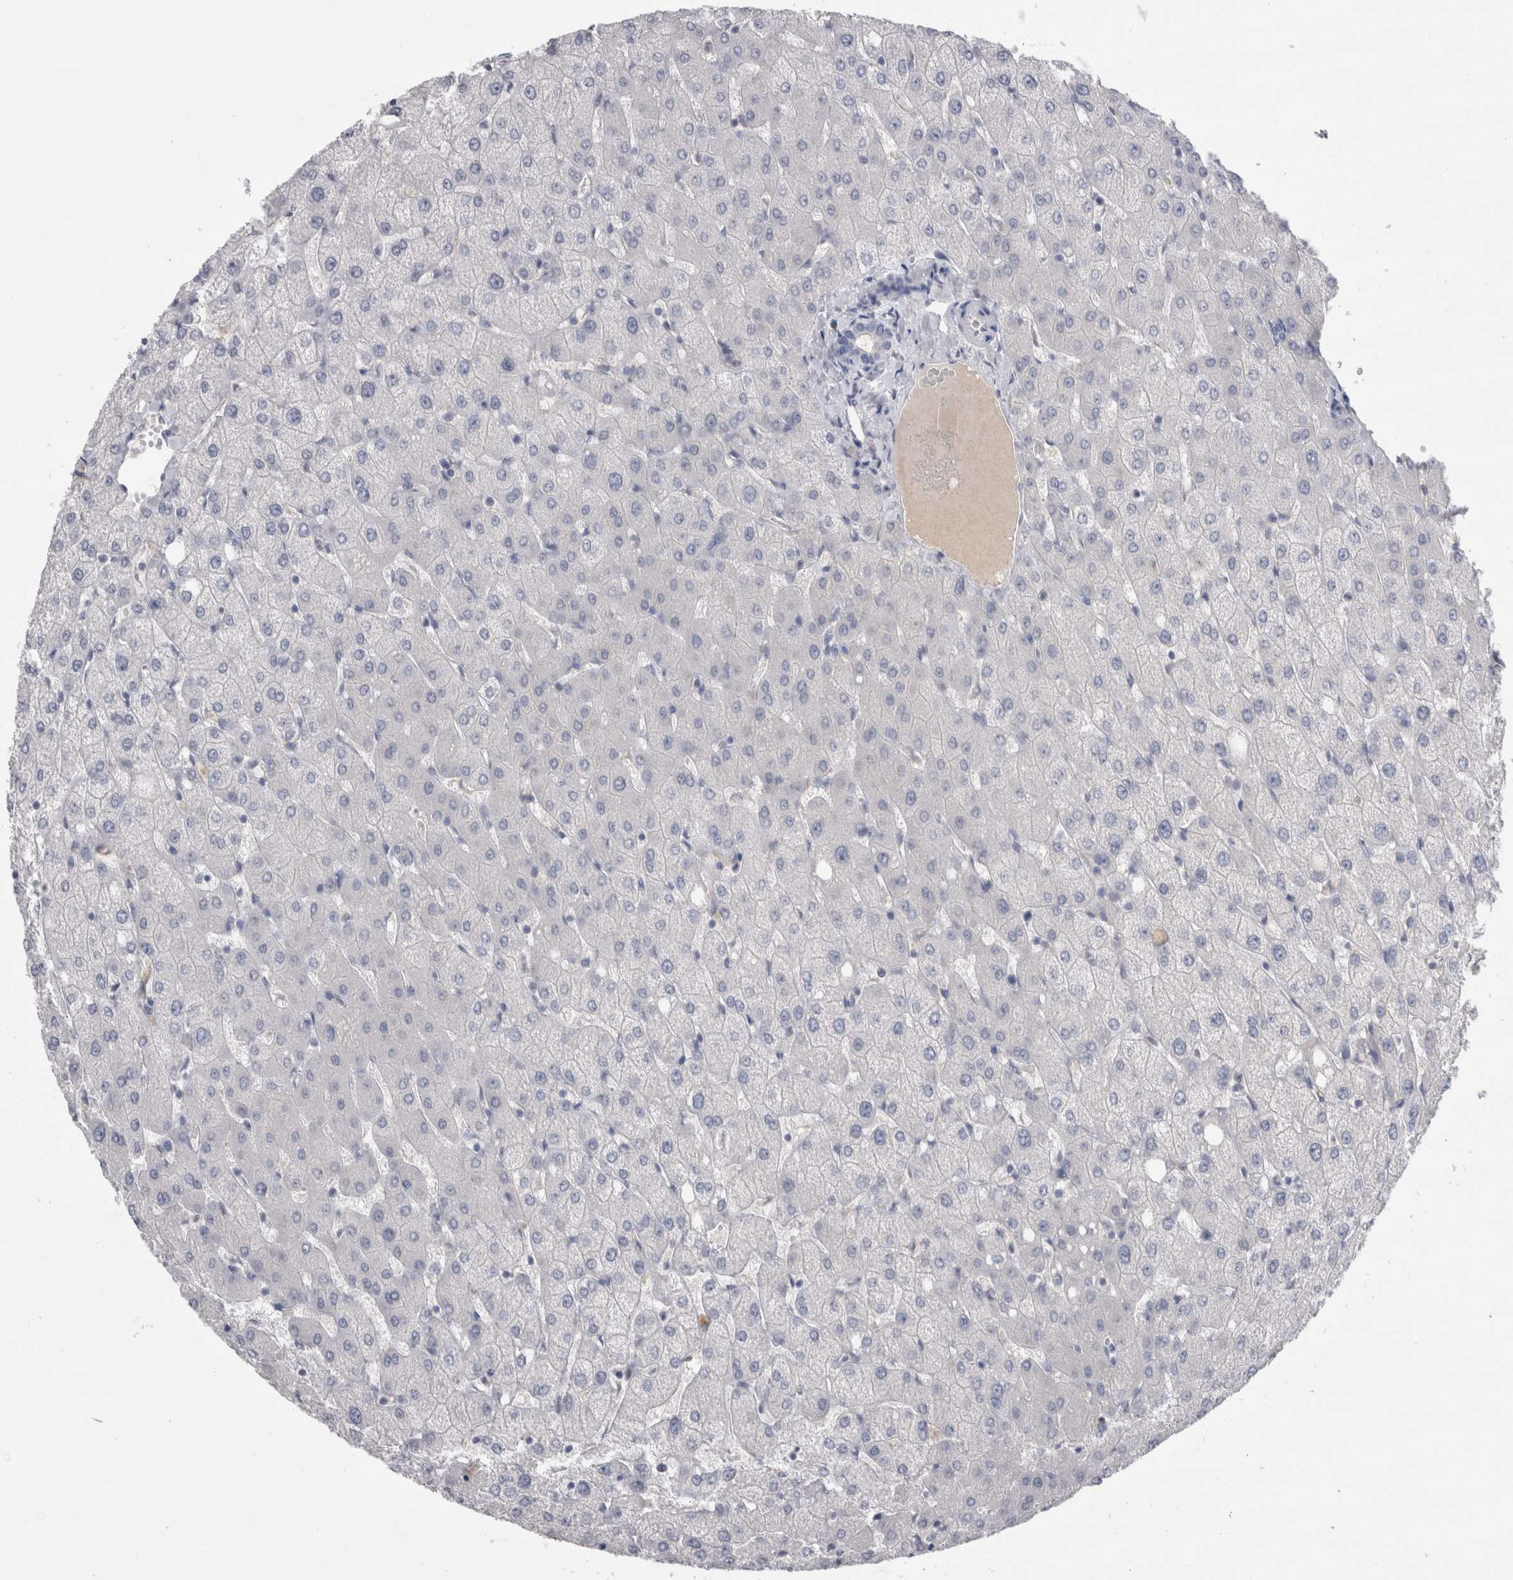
{"staining": {"intensity": "negative", "quantity": "none", "location": "none"}, "tissue": "liver", "cell_type": "Cholangiocytes", "image_type": "normal", "snomed": [{"axis": "morphology", "description": "Normal tissue, NOS"}, {"axis": "topography", "description": "Liver"}], "caption": "A high-resolution micrograph shows IHC staining of benign liver, which demonstrates no significant positivity in cholangiocytes.", "gene": "REG1A", "patient": {"sex": "female", "age": 54}}